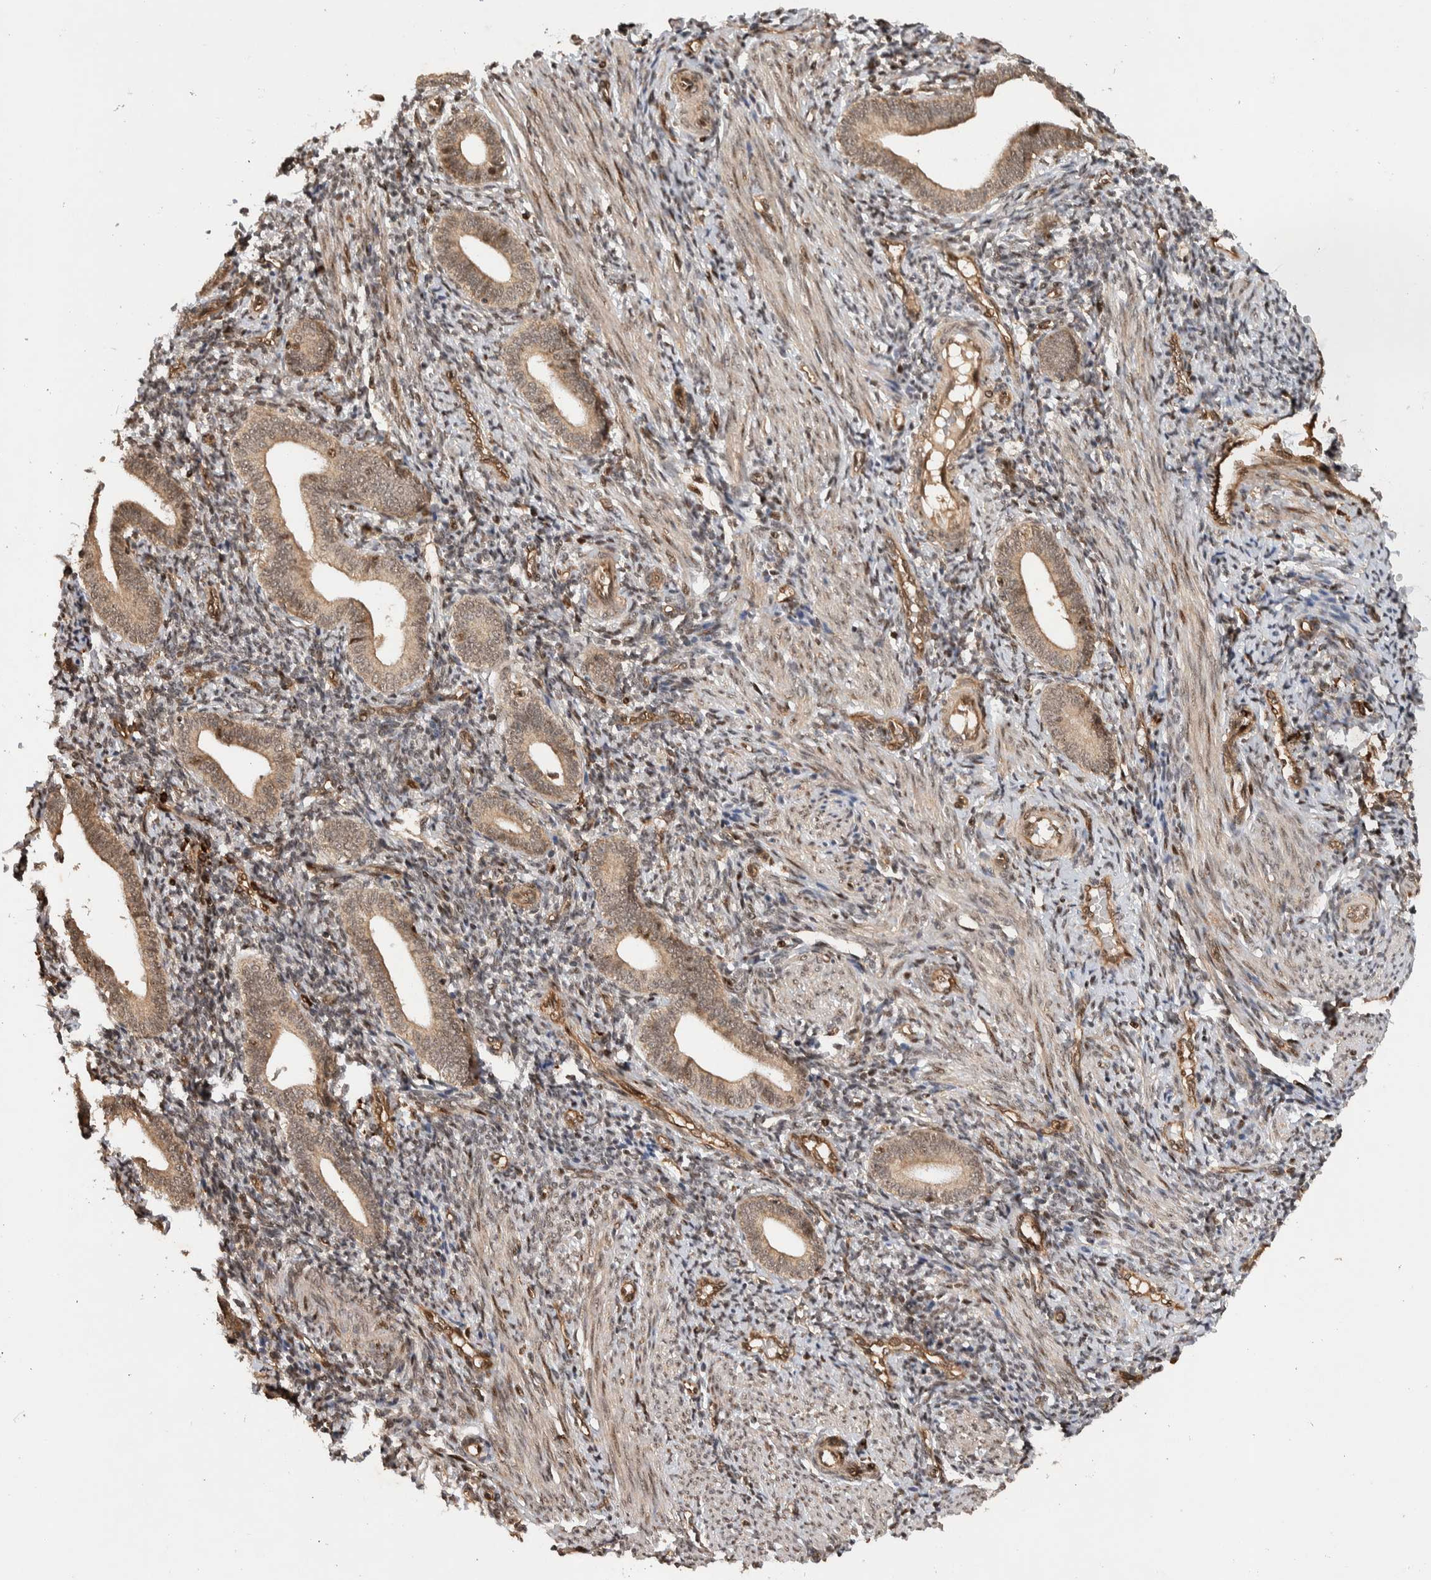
{"staining": {"intensity": "moderate", "quantity": "<25%", "location": "nuclear"}, "tissue": "endometrium", "cell_type": "Cells in endometrial stroma", "image_type": "normal", "snomed": [{"axis": "morphology", "description": "Normal tissue, NOS"}, {"axis": "topography", "description": "Uterus"}, {"axis": "topography", "description": "Endometrium"}], "caption": "Brown immunohistochemical staining in benign human endometrium exhibits moderate nuclear staining in about <25% of cells in endometrial stroma.", "gene": "TOR1B", "patient": {"sex": "female", "age": 33}}